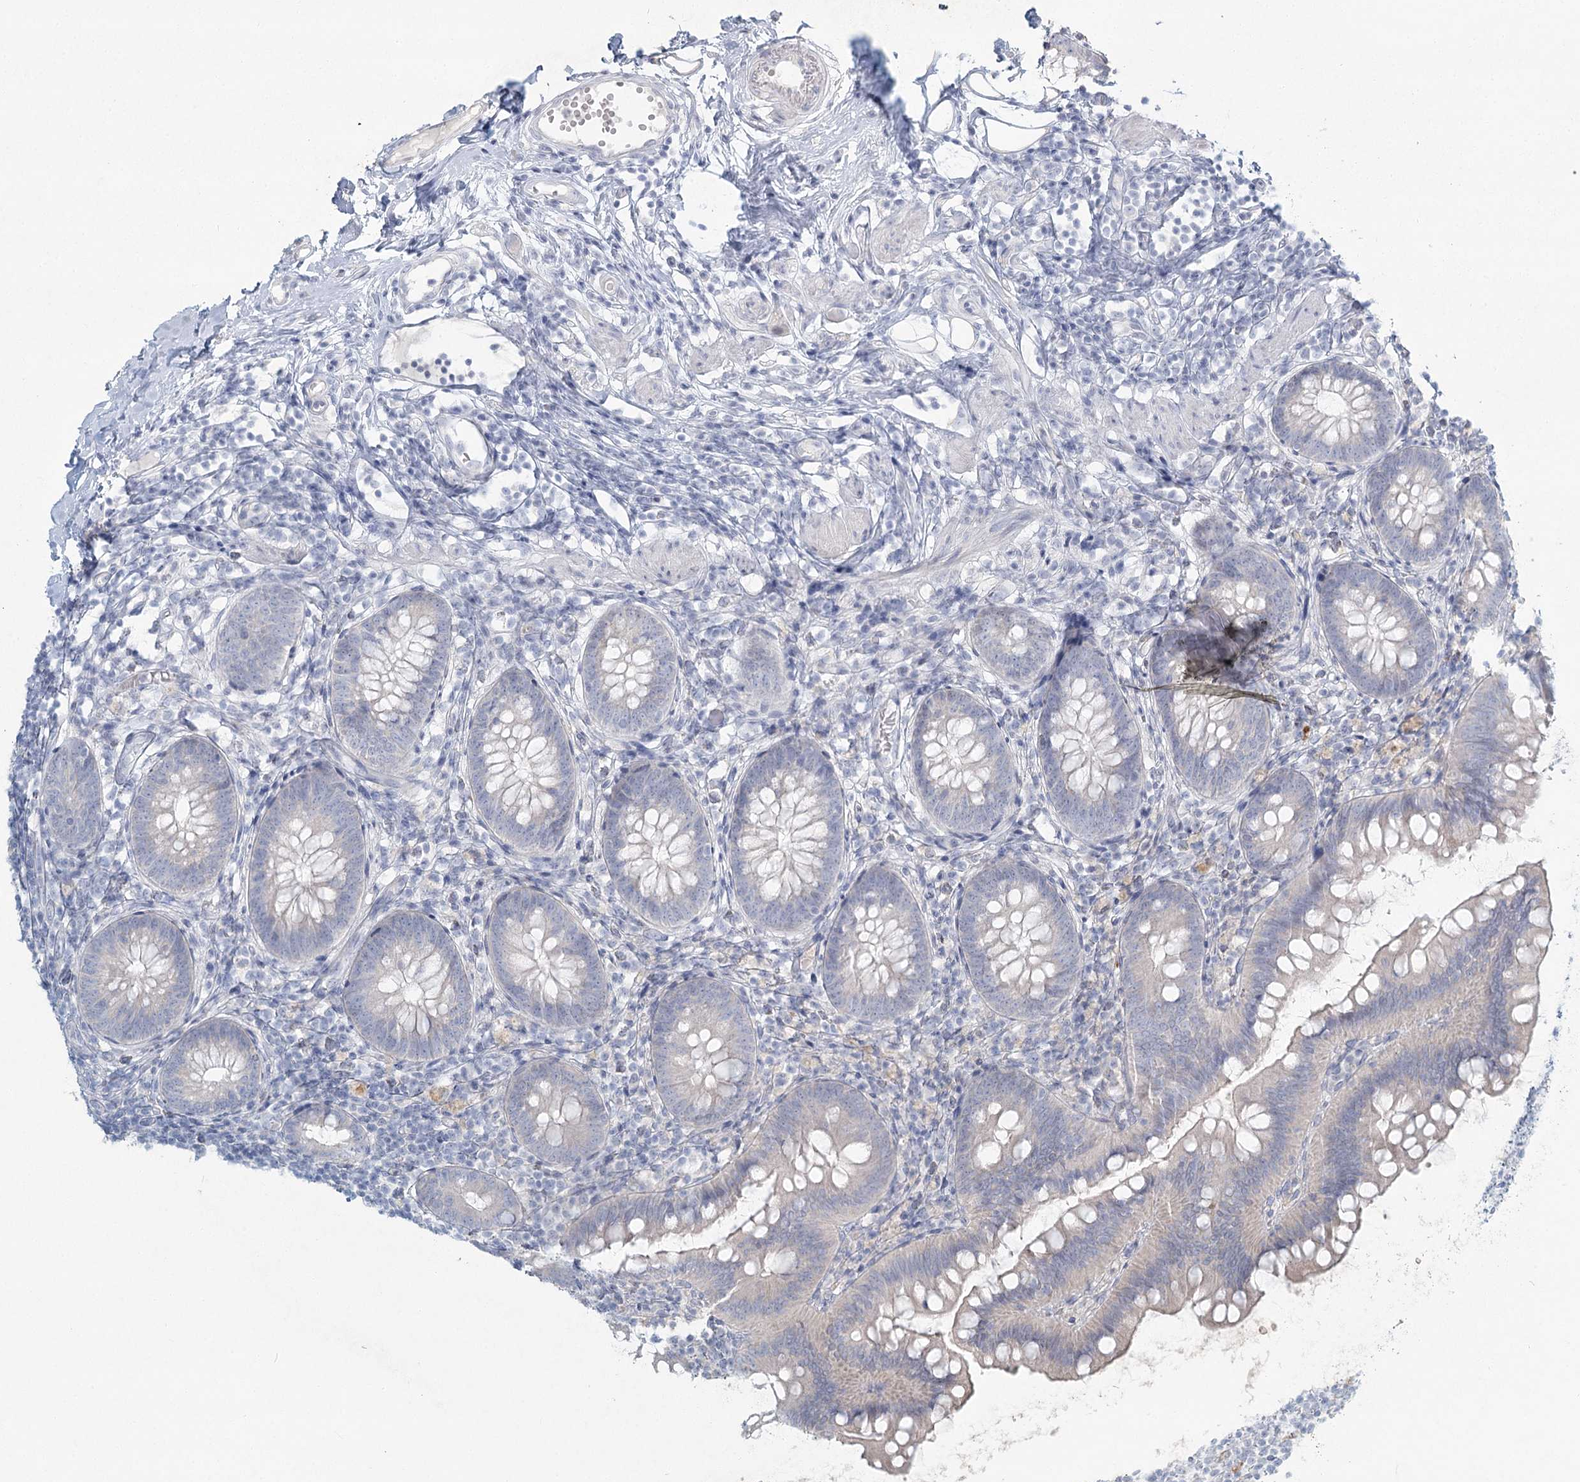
{"staining": {"intensity": "negative", "quantity": "none", "location": "none"}, "tissue": "appendix", "cell_type": "Glandular cells", "image_type": "normal", "snomed": [{"axis": "morphology", "description": "Normal tissue, NOS"}, {"axis": "topography", "description": "Appendix"}], "caption": "There is no significant positivity in glandular cells of appendix. (DAB (3,3'-diaminobenzidine) immunohistochemistry, high magnification).", "gene": "LRP2BP", "patient": {"sex": "female", "age": 62}}